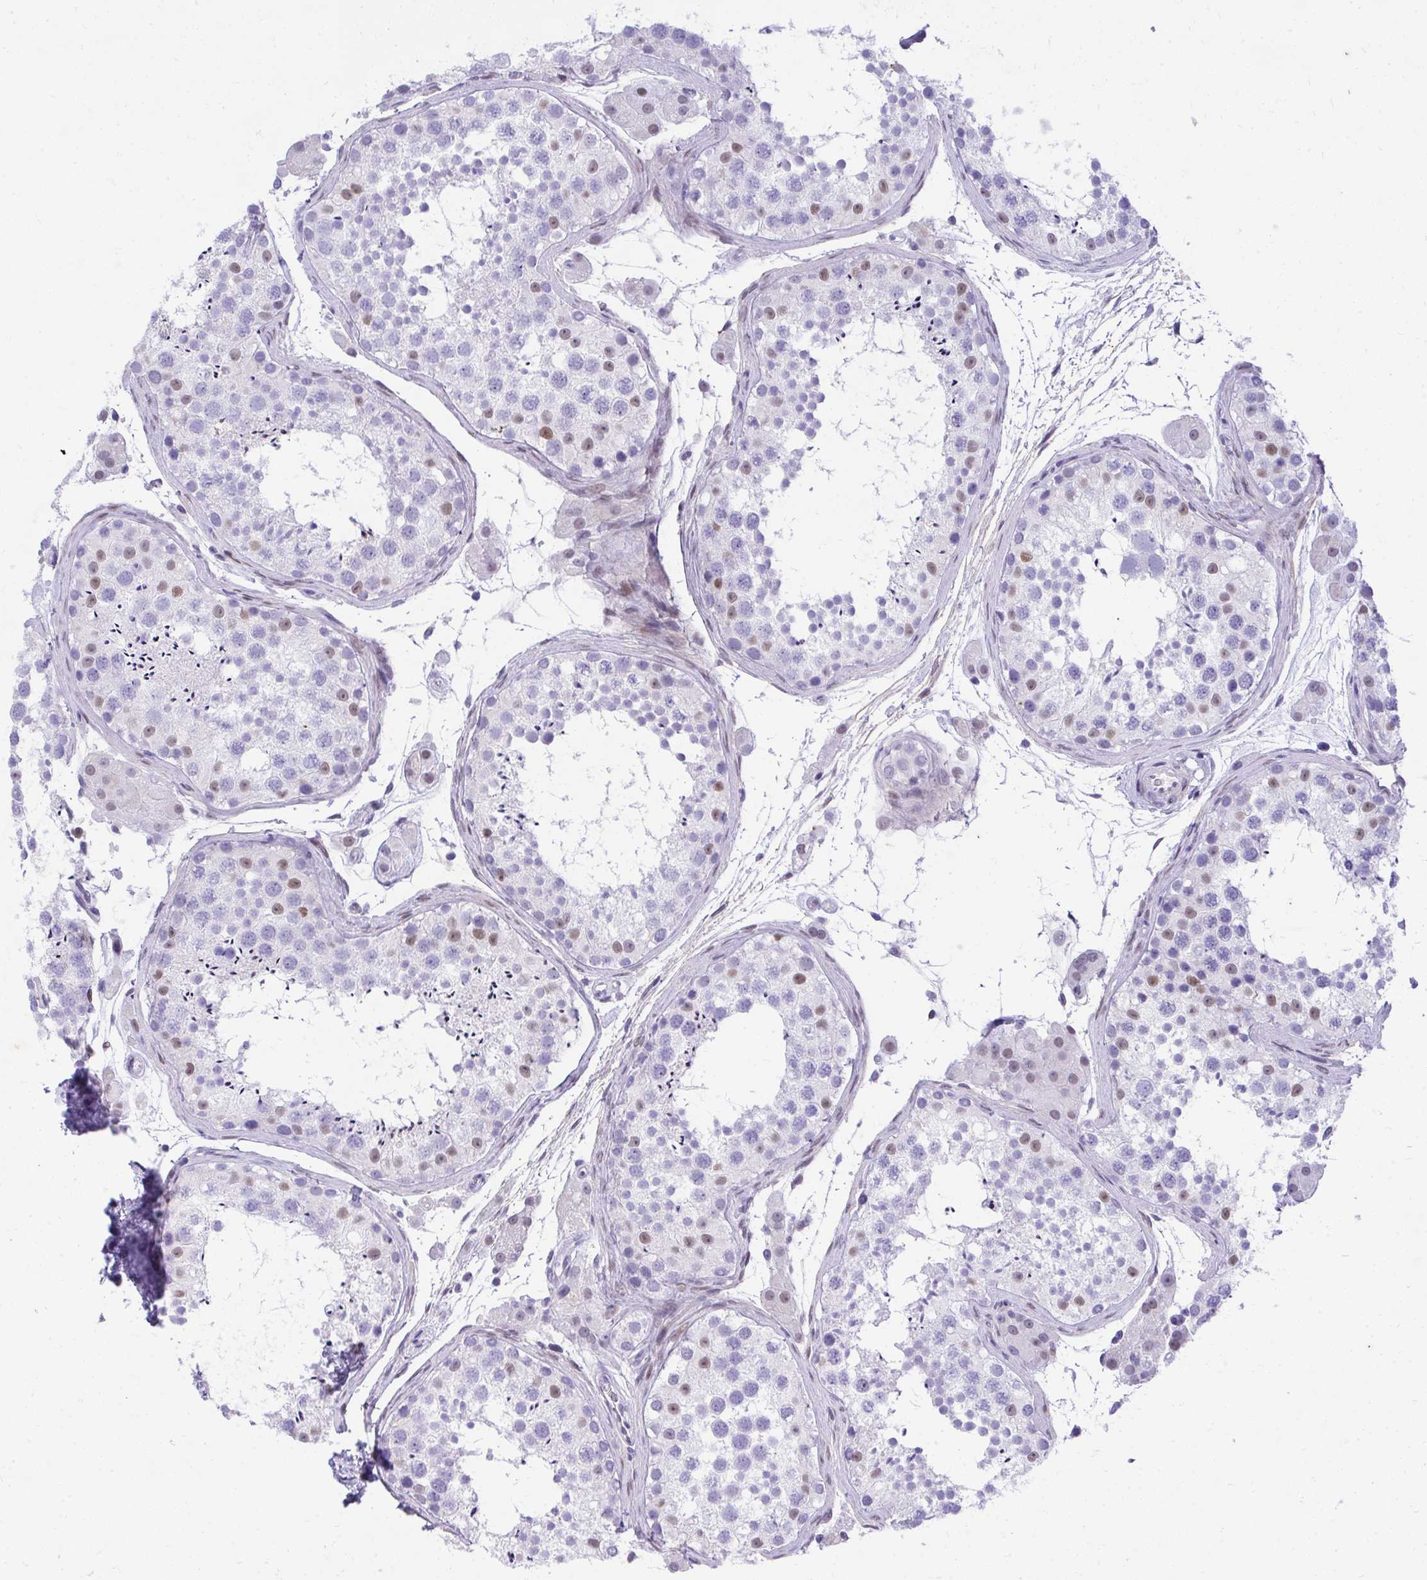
{"staining": {"intensity": "moderate", "quantity": "<25%", "location": "nuclear"}, "tissue": "testis", "cell_type": "Cells in seminiferous ducts", "image_type": "normal", "snomed": [{"axis": "morphology", "description": "Normal tissue, NOS"}, {"axis": "topography", "description": "Testis"}], "caption": "About <25% of cells in seminiferous ducts in benign human testis display moderate nuclear protein staining as visualized by brown immunohistochemical staining.", "gene": "KLK1", "patient": {"sex": "male", "age": 41}}